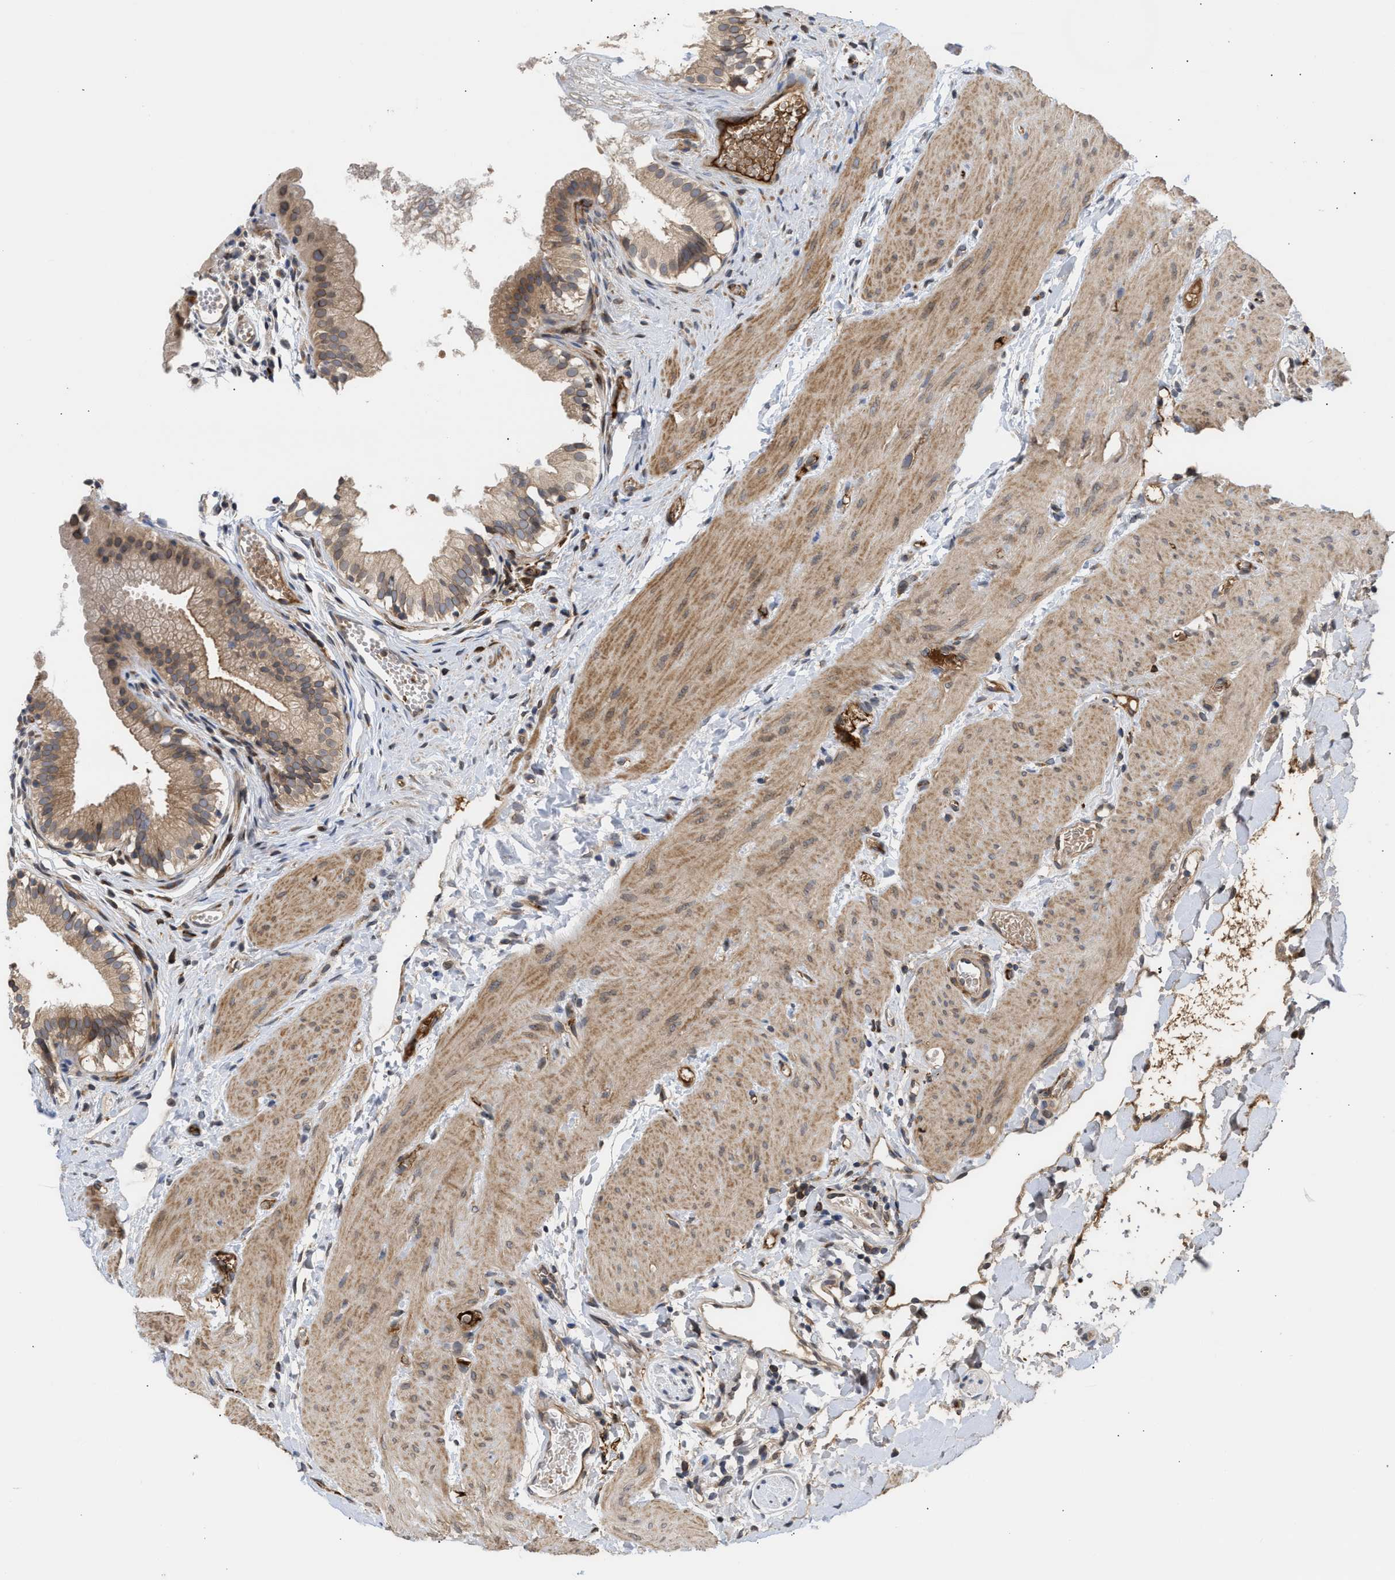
{"staining": {"intensity": "moderate", "quantity": ">75%", "location": "cytoplasmic/membranous,nuclear"}, "tissue": "gallbladder", "cell_type": "Glandular cells", "image_type": "normal", "snomed": [{"axis": "morphology", "description": "Normal tissue, NOS"}, {"axis": "topography", "description": "Gallbladder"}], "caption": "Normal gallbladder reveals moderate cytoplasmic/membranous,nuclear staining in approximately >75% of glandular cells, visualized by immunohistochemistry.", "gene": "NUP62", "patient": {"sex": "female", "age": 26}}